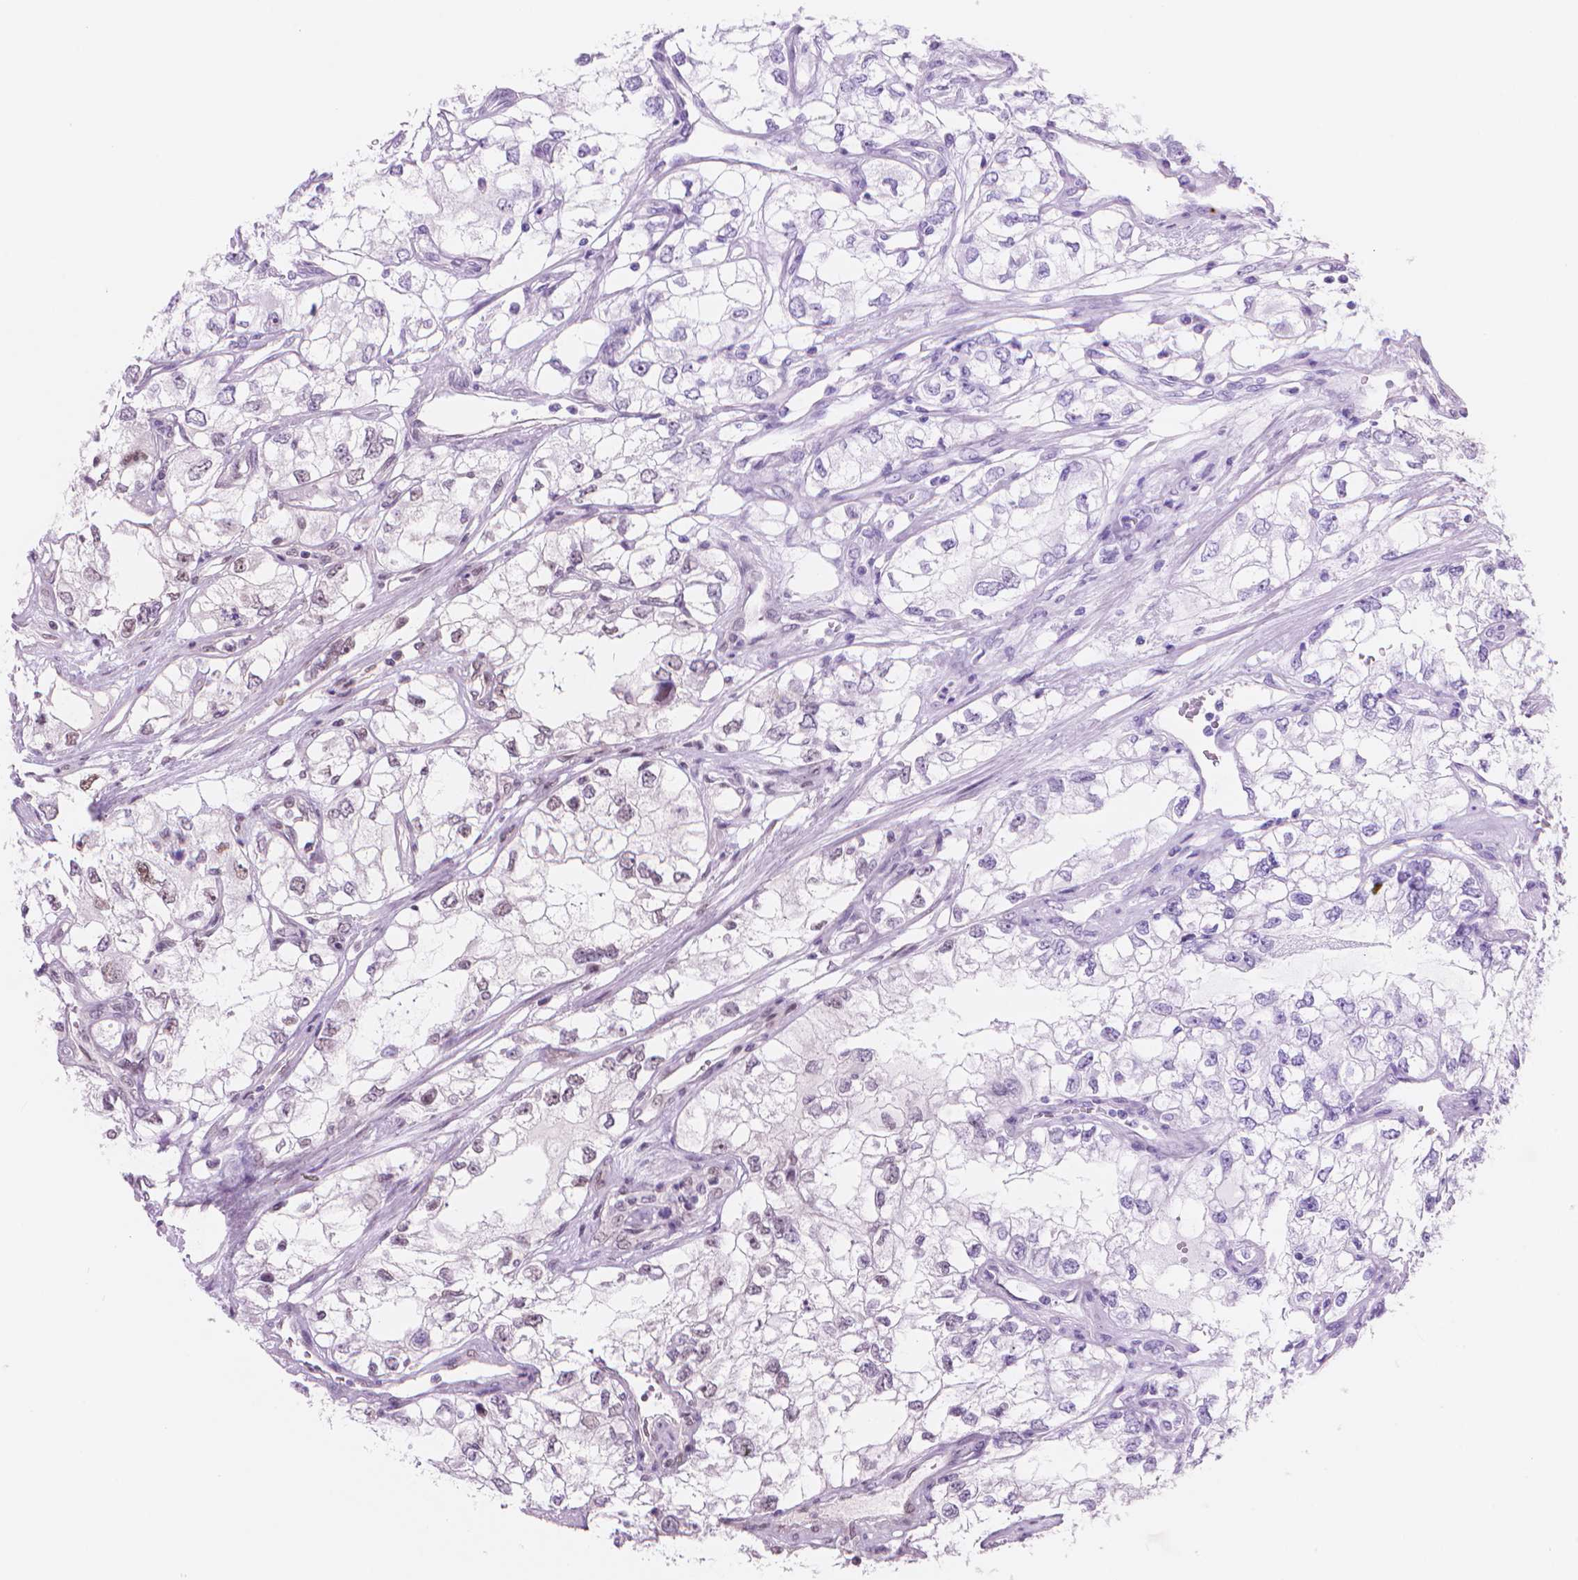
{"staining": {"intensity": "weak", "quantity": "<25%", "location": "nuclear"}, "tissue": "renal cancer", "cell_type": "Tumor cells", "image_type": "cancer", "snomed": [{"axis": "morphology", "description": "Adenocarcinoma, NOS"}, {"axis": "topography", "description": "Kidney"}], "caption": "This is an IHC image of human adenocarcinoma (renal). There is no positivity in tumor cells.", "gene": "POLR3D", "patient": {"sex": "female", "age": 59}}